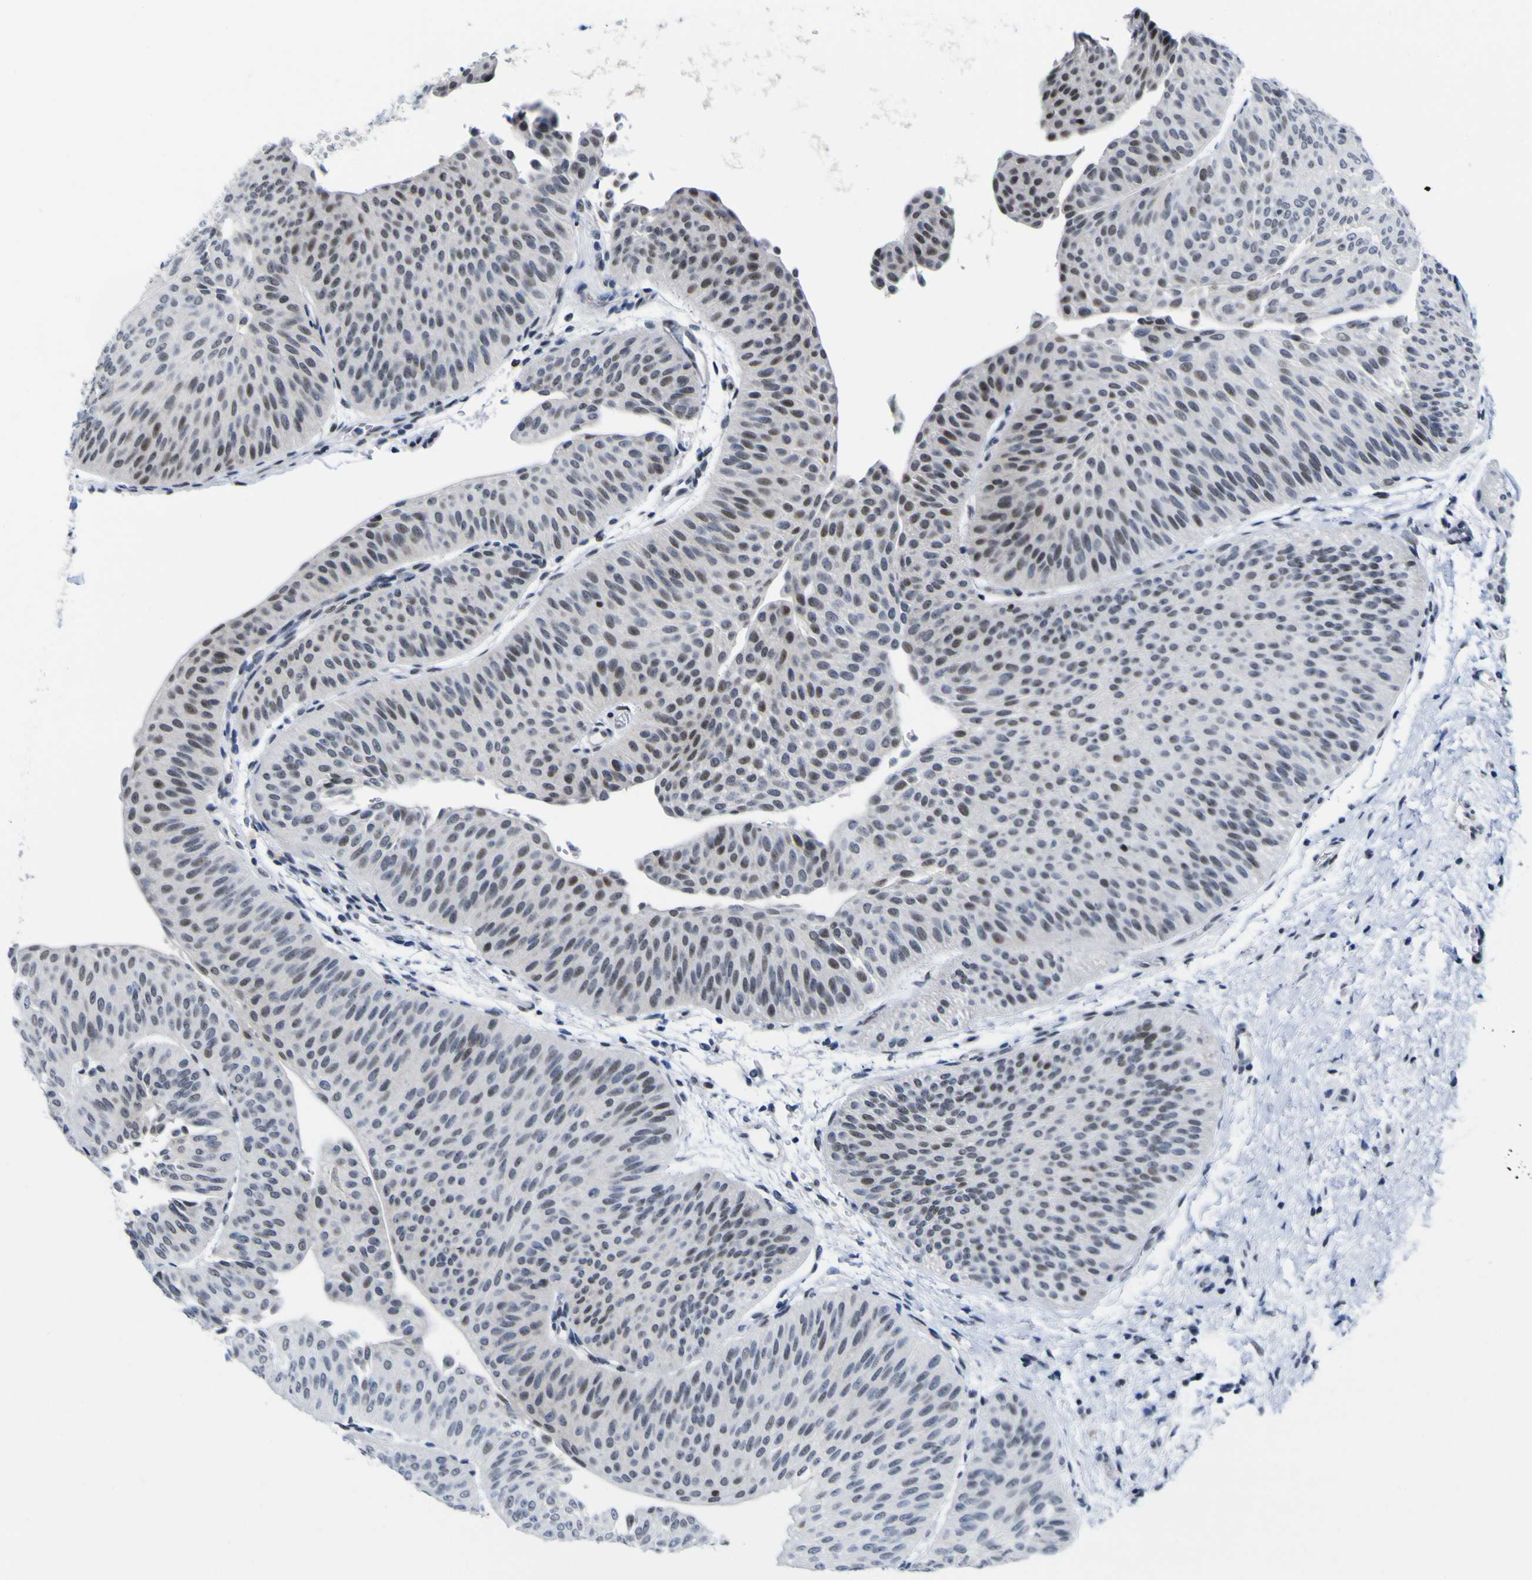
{"staining": {"intensity": "moderate", "quantity": "25%-75%", "location": "nuclear"}, "tissue": "urothelial cancer", "cell_type": "Tumor cells", "image_type": "cancer", "snomed": [{"axis": "morphology", "description": "Urothelial carcinoma, Low grade"}, {"axis": "topography", "description": "Urinary bladder"}], "caption": "IHC photomicrograph of human urothelial carcinoma (low-grade) stained for a protein (brown), which displays medium levels of moderate nuclear staining in approximately 25%-75% of tumor cells.", "gene": "MBD3", "patient": {"sex": "female", "age": 60}}